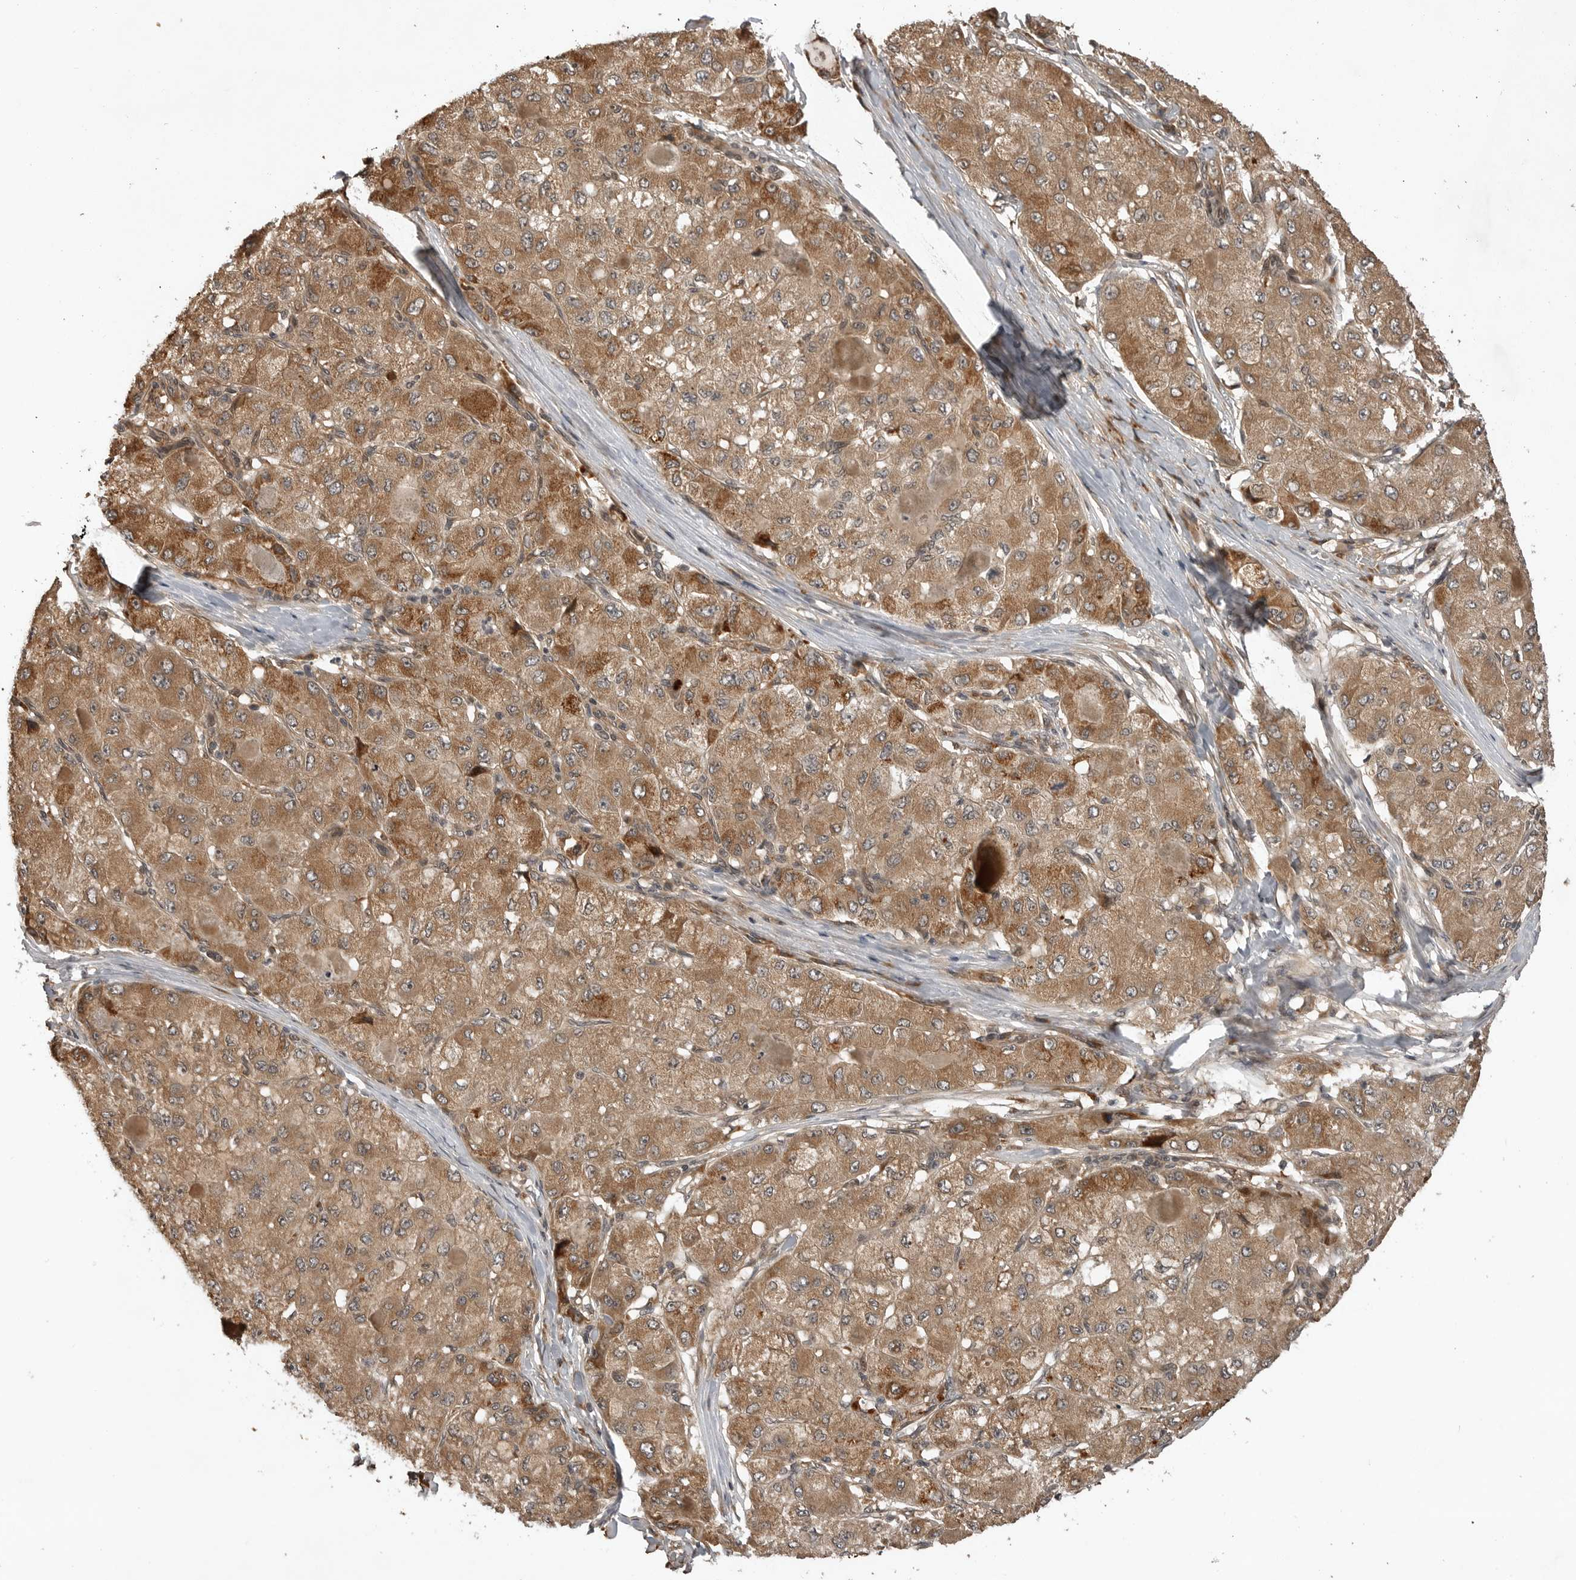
{"staining": {"intensity": "moderate", "quantity": ">75%", "location": "cytoplasmic/membranous"}, "tissue": "liver cancer", "cell_type": "Tumor cells", "image_type": "cancer", "snomed": [{"axis": "morphology", "description": "Carcinoma, Hepatocellular, NOS"}, {"axis": "topography", "description": "Liver"}], "caption": "Hepatocellular carcinoma (liver) stained with immunohistochemistry (IHC) displays moderate cytoplasmic/membranous positivity in about >75% of tumor cells. The staining was performed using DAB, with brown indicating positive protein expression. Nuclei are stained blue with hematoxylin.", "gene": "AKAP7", "patient": {"sex": "male", "age": 80}}